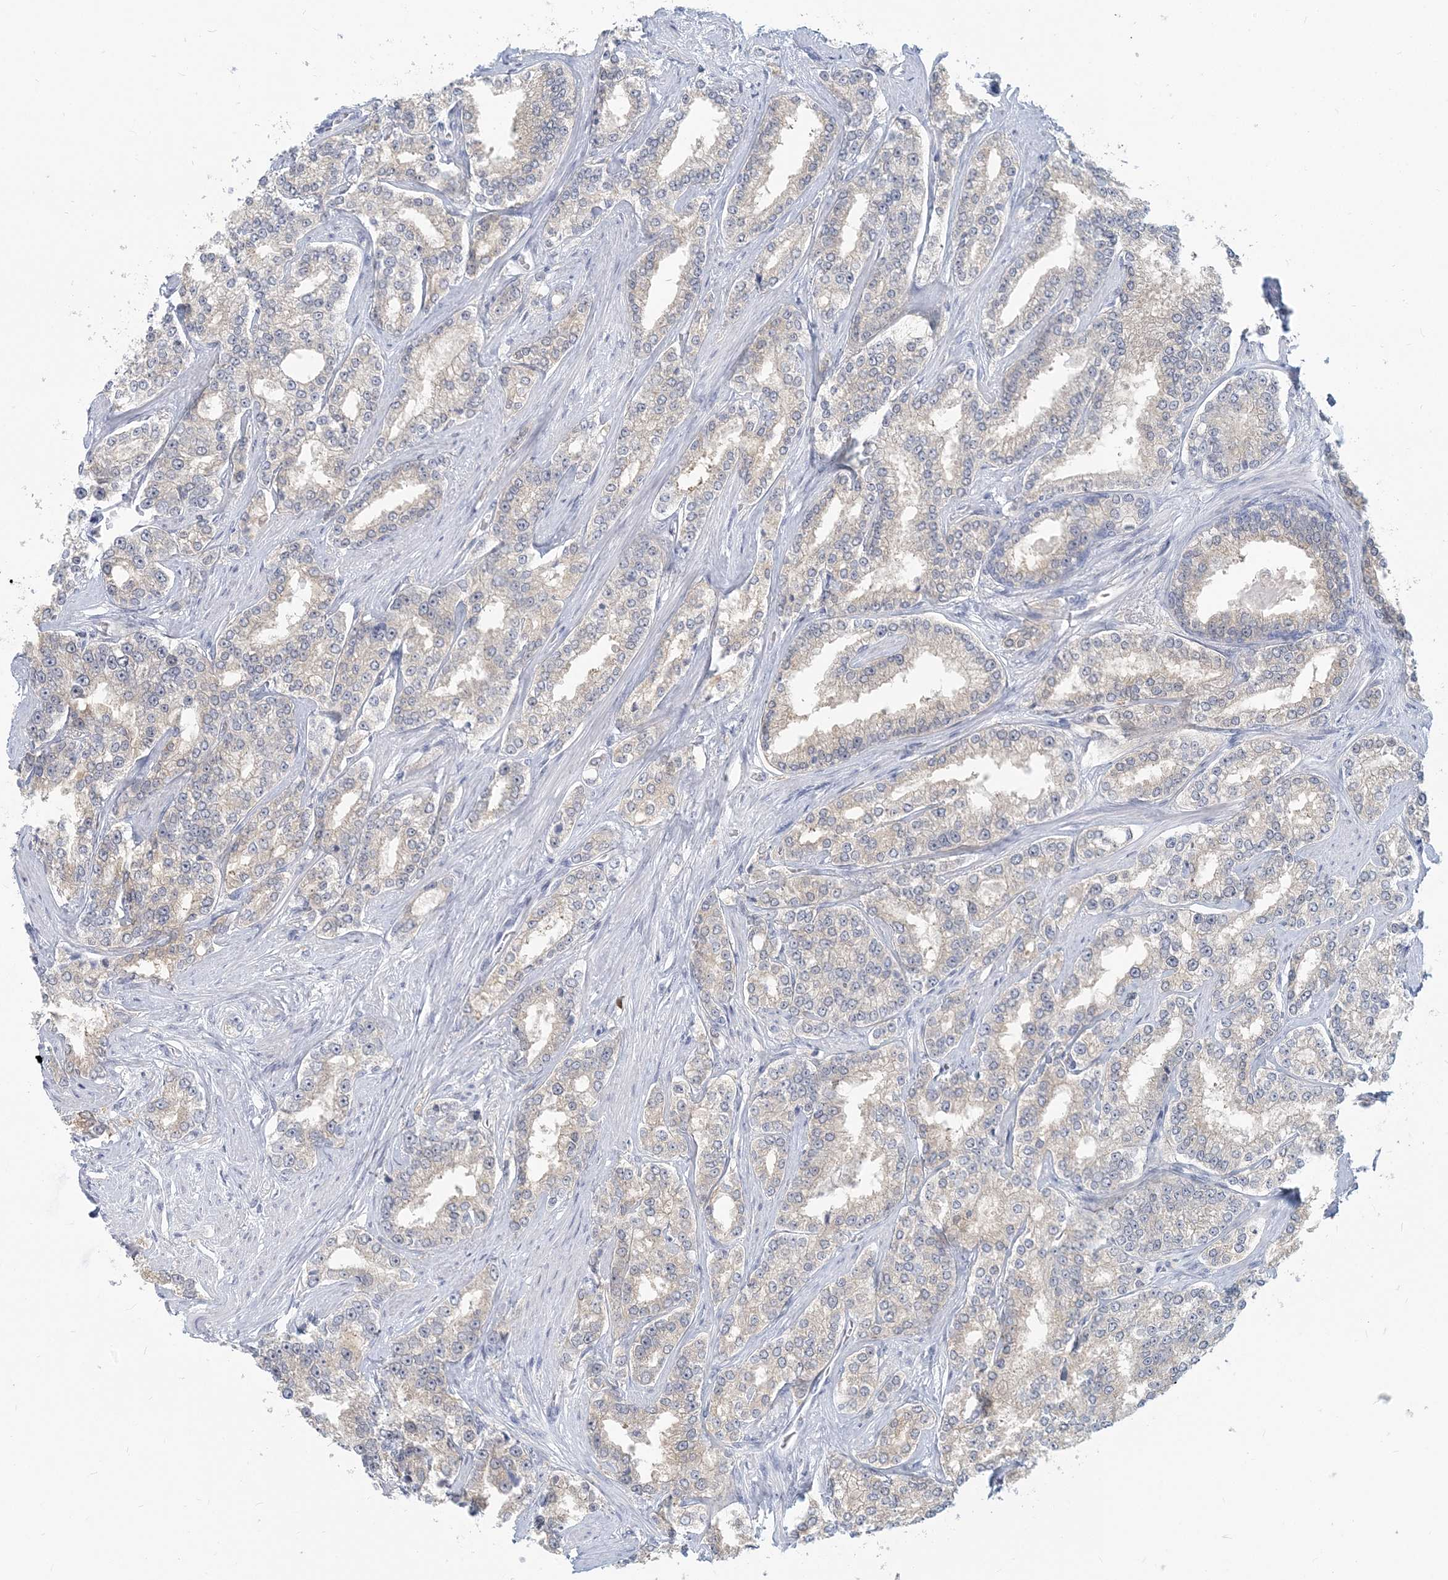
{"staining": {"intensity": "negative", "quantity": "none", "location": "none"}, "tissue": "prostate cancer", "cell_type": "Tumor cells", "image_type": "cancer", "snomed": [{"axis": "morphology", "description": "Normal tissue, NOS"}, {"axis": "morphology", "description": "Adenocarcinoma, High grade"}, {"axis": "topography", "description": "Prostate"}], "caption": "Prostate high-grade adenocarcinoma was stained to show a protein in brown. There is no significant expression in tumor cells.", "gene": "GMPPA", "patient": {"sex": "male", "age": 83}}